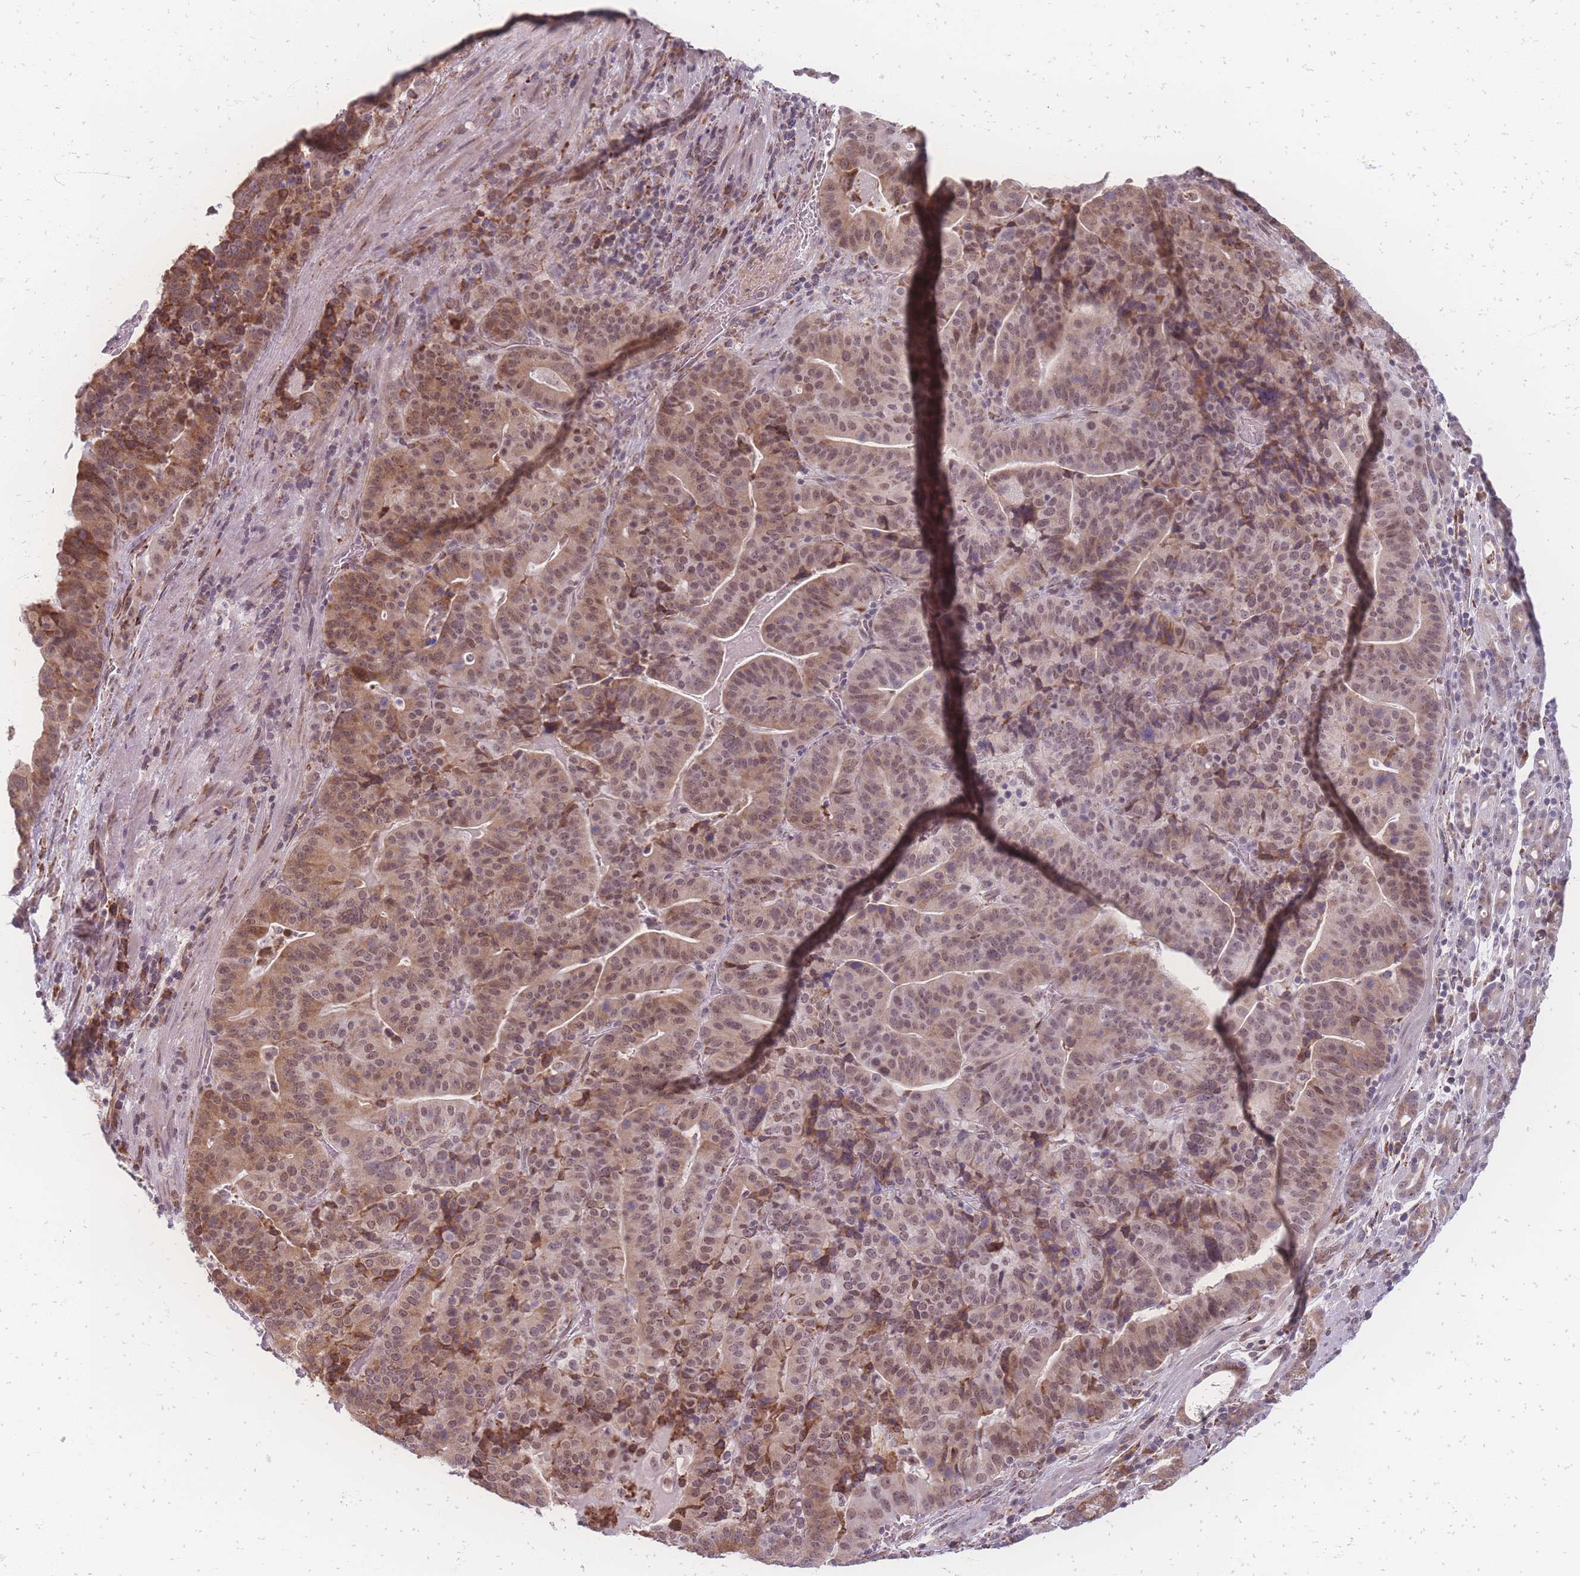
{"staining": {"intensity": "moderate", "quantity": "25%-75%", "location": "cytoplasmic/membranous,nuclear"}, "tissue": "stomach cancer", "cell_type": "Tumor cells", "image_type": "cancer", "snomed": [{"axis": "morphology", "description": "Adenocarcinoma, NOS"}, {"axis": "topography", "description": "Stomach"}], "caption": "Protein staining by immunohistochemistry (IHC) shows moderate cytoplasmic/membranous and nuclear expression in approximately 25%-75% of tumor cells in stomach cancer. (Stains: DAB in brown, nuclei in blue, Microscopy: brightfield microscopy at high magnification).", "gene": "ZC3H13", "patient": {"sex": "male", "age": 48}}